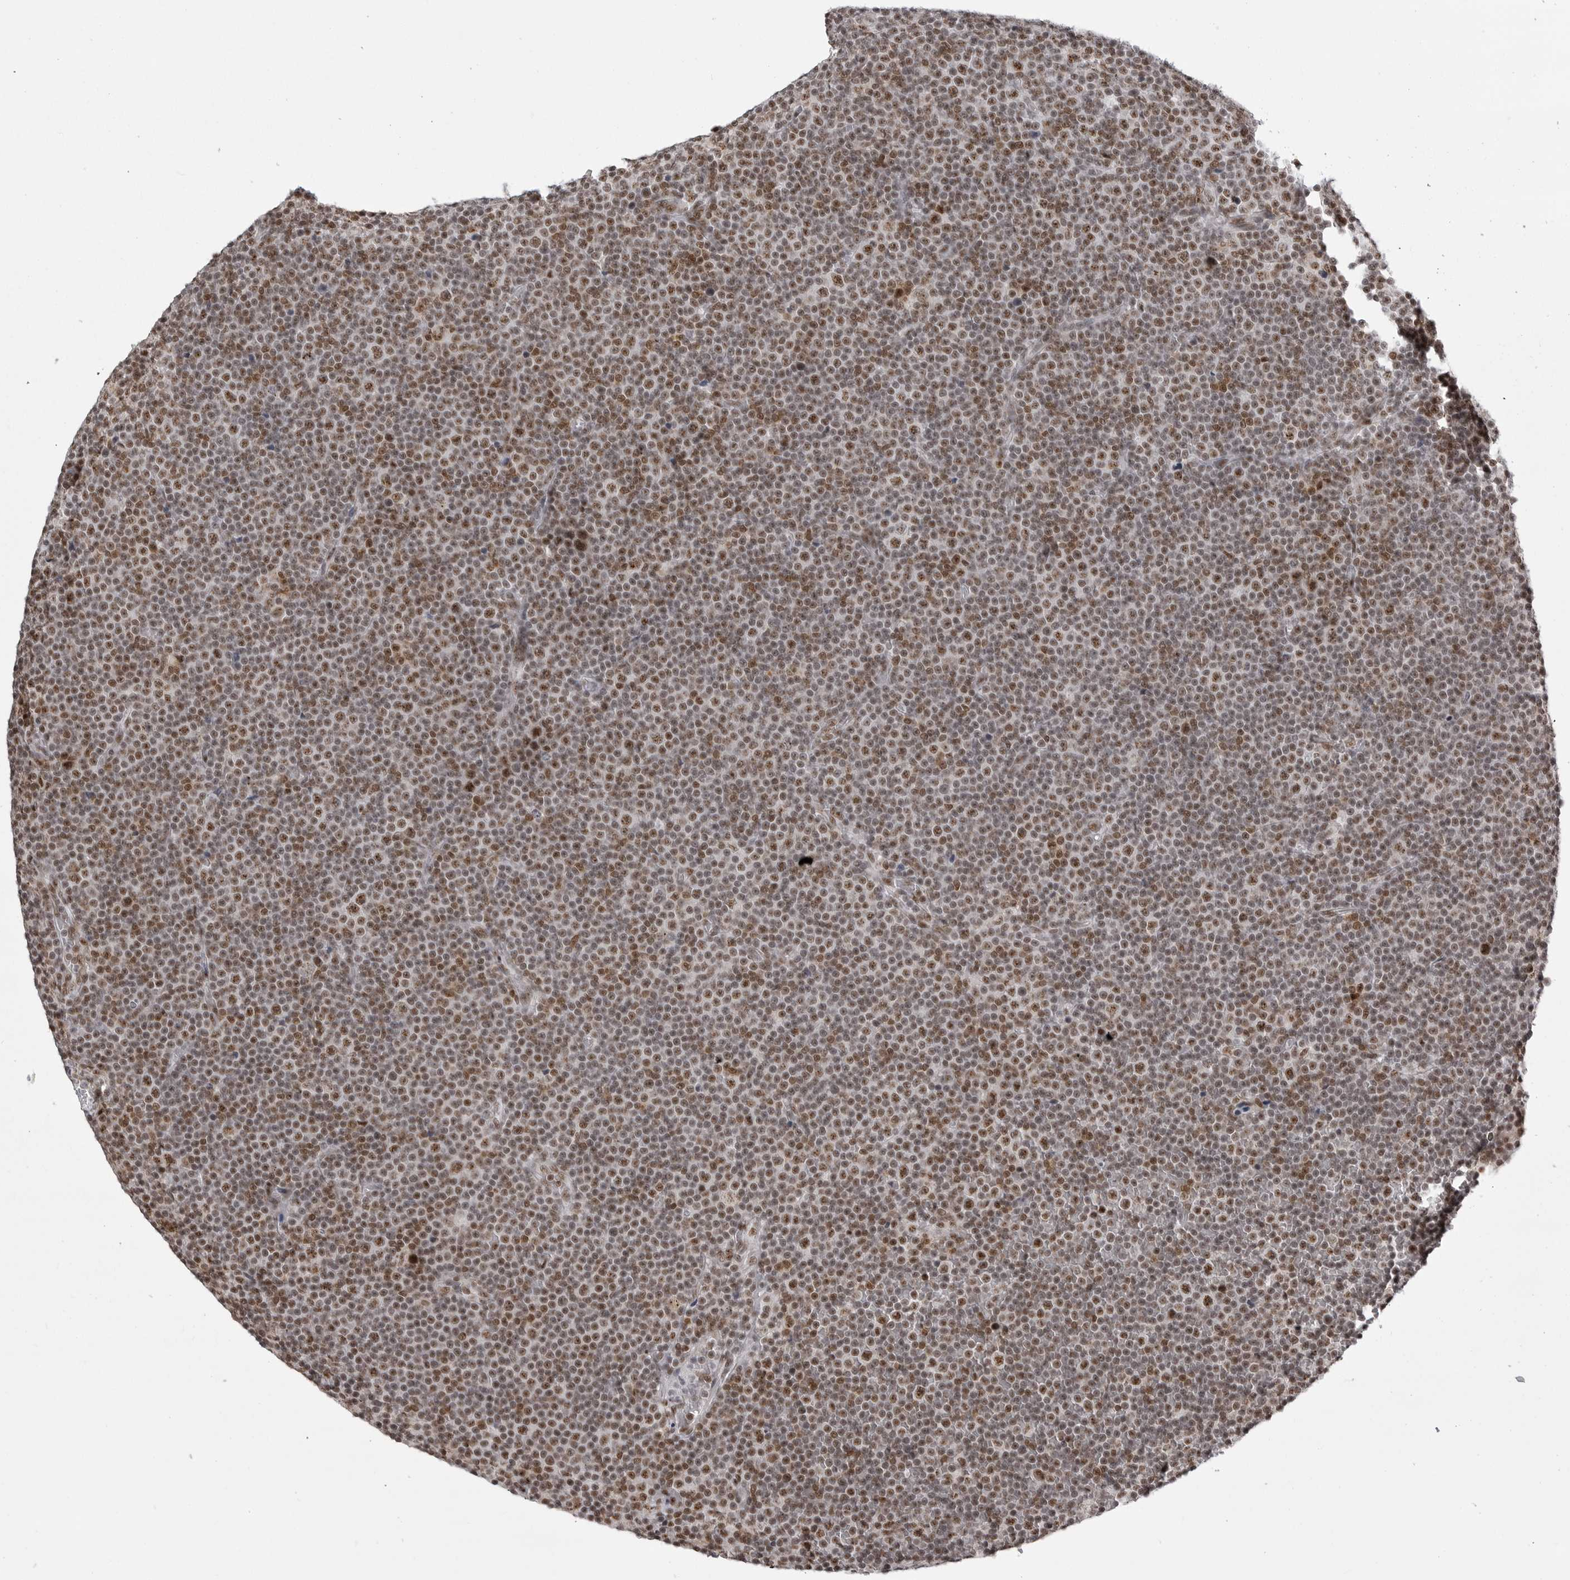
{"staining": {"intensity": "moderate", "quantity": ">75%", "location": "nuclear"}, "tissue": "lymphoma", "cell_type": "Tumor cells", "image_type": "cancer", "snomed": [{"axis": "morphology", "description": "Malignant lymphoma, non-Hodgkin's type, Low grade"}, {"axis": "topography", "description": "Lymph node"}], "caption": "Protein staining reveals moderate nuclear positivity in about >75% of tumor cells in malignant lymphoma, non-Hodgkin's type (low-grade). The staining was performed using DAB, with brown indicating positive protein expression. Nuclei are stained blue with hematoxylin.", "gene": "WRAP53", "patient": {"sex": "female", "age": 67}}